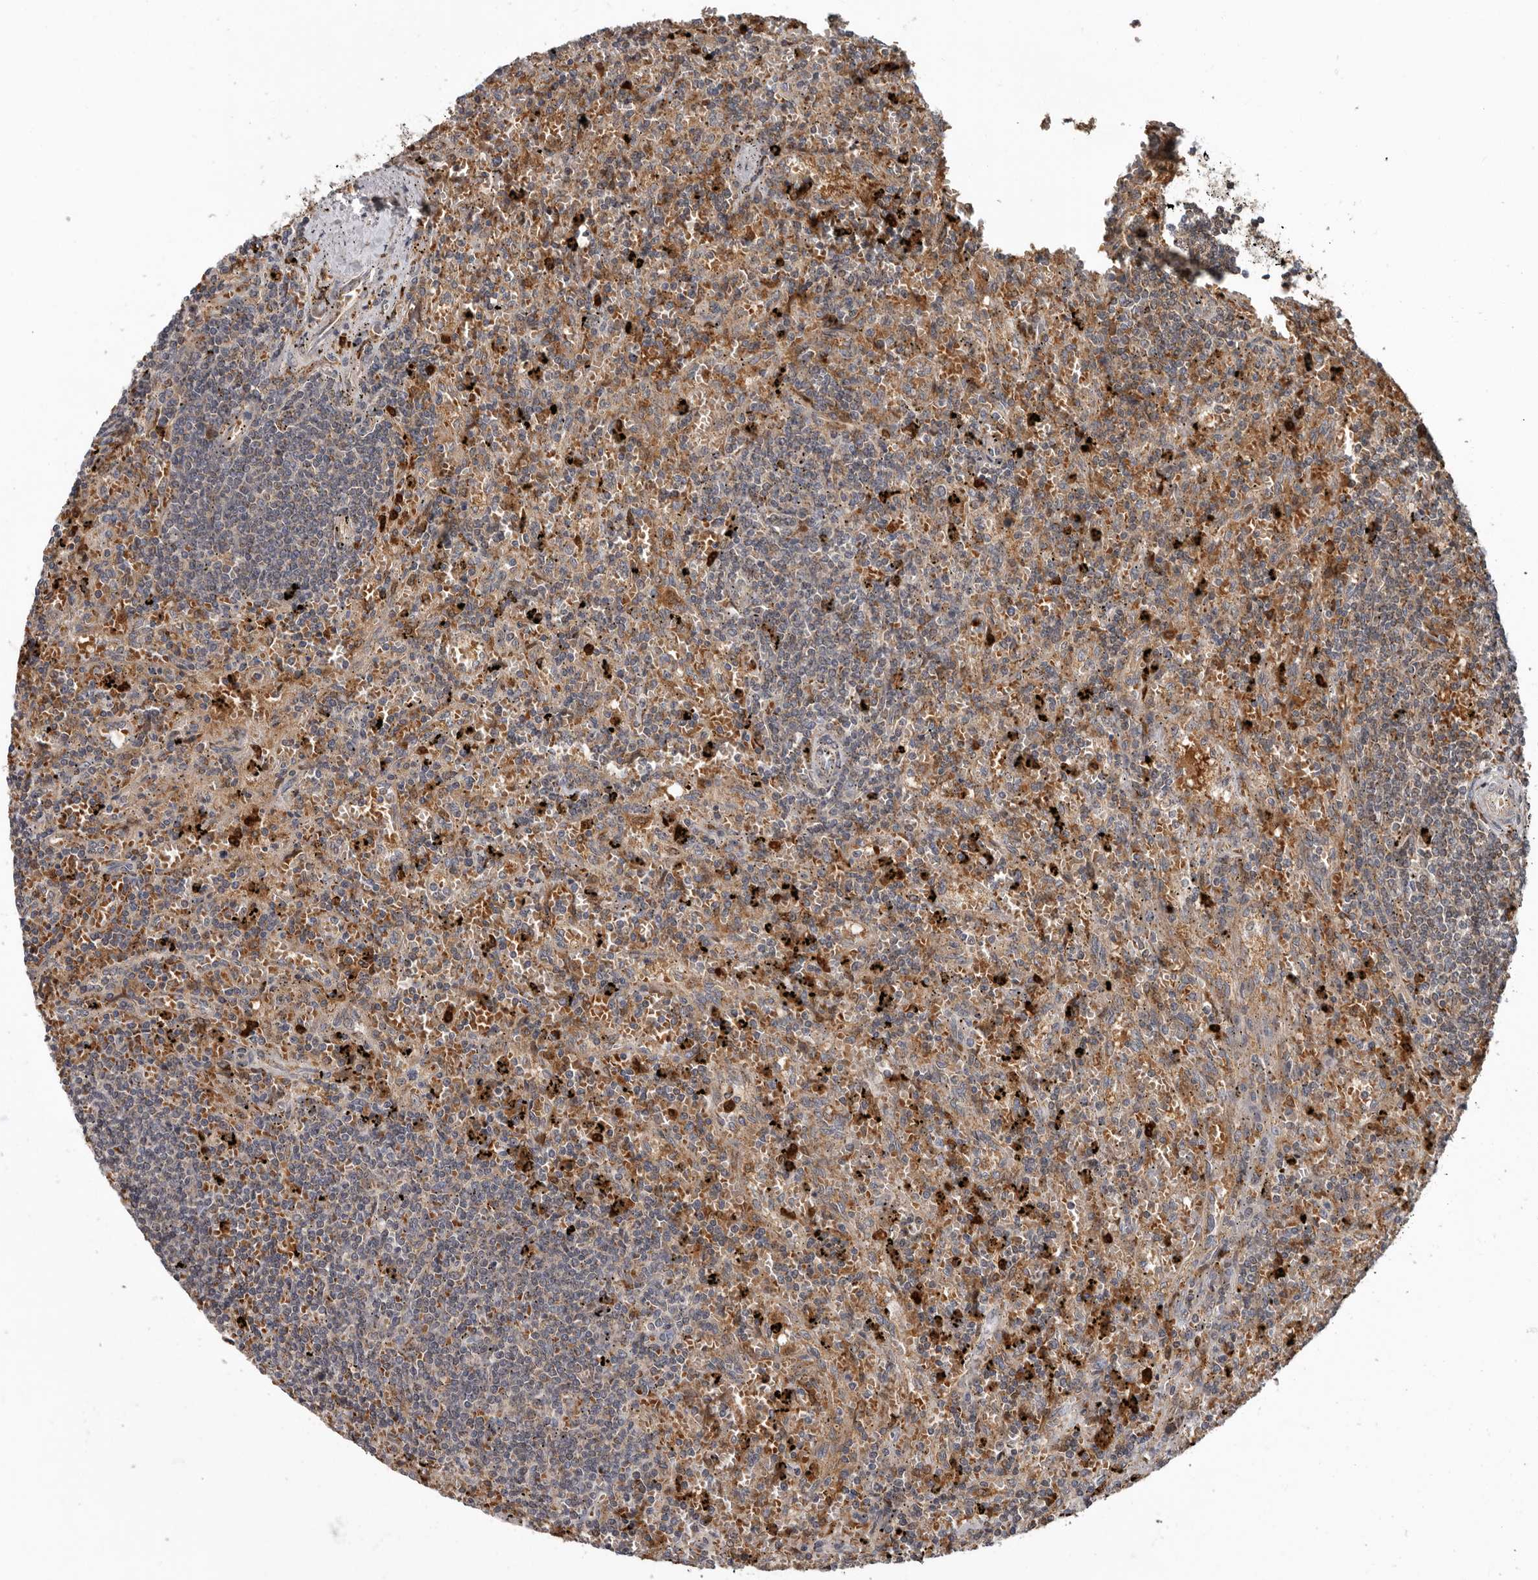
{"staining": {"intensity": "negative", "quantity": "none", "location": "none"}, "tissue": "lymphoma", "cell_type": "Tumor cells", "image_type": "cancer", "snomed": [{"axis": "morphology", "description": "Malignant lymphoma, non-Hodgkin's type, Low grade"}, {"axis": "topography", "description": "Spleen"}], "caption": "Immunohistochemistry (IHC) of human low-grade malignant lymphoma, non-Hodgkin's type demonstrates no staining in tumor cells.", "gene": "FGFR4", "patient": {"sex": "male", "age": 76}}